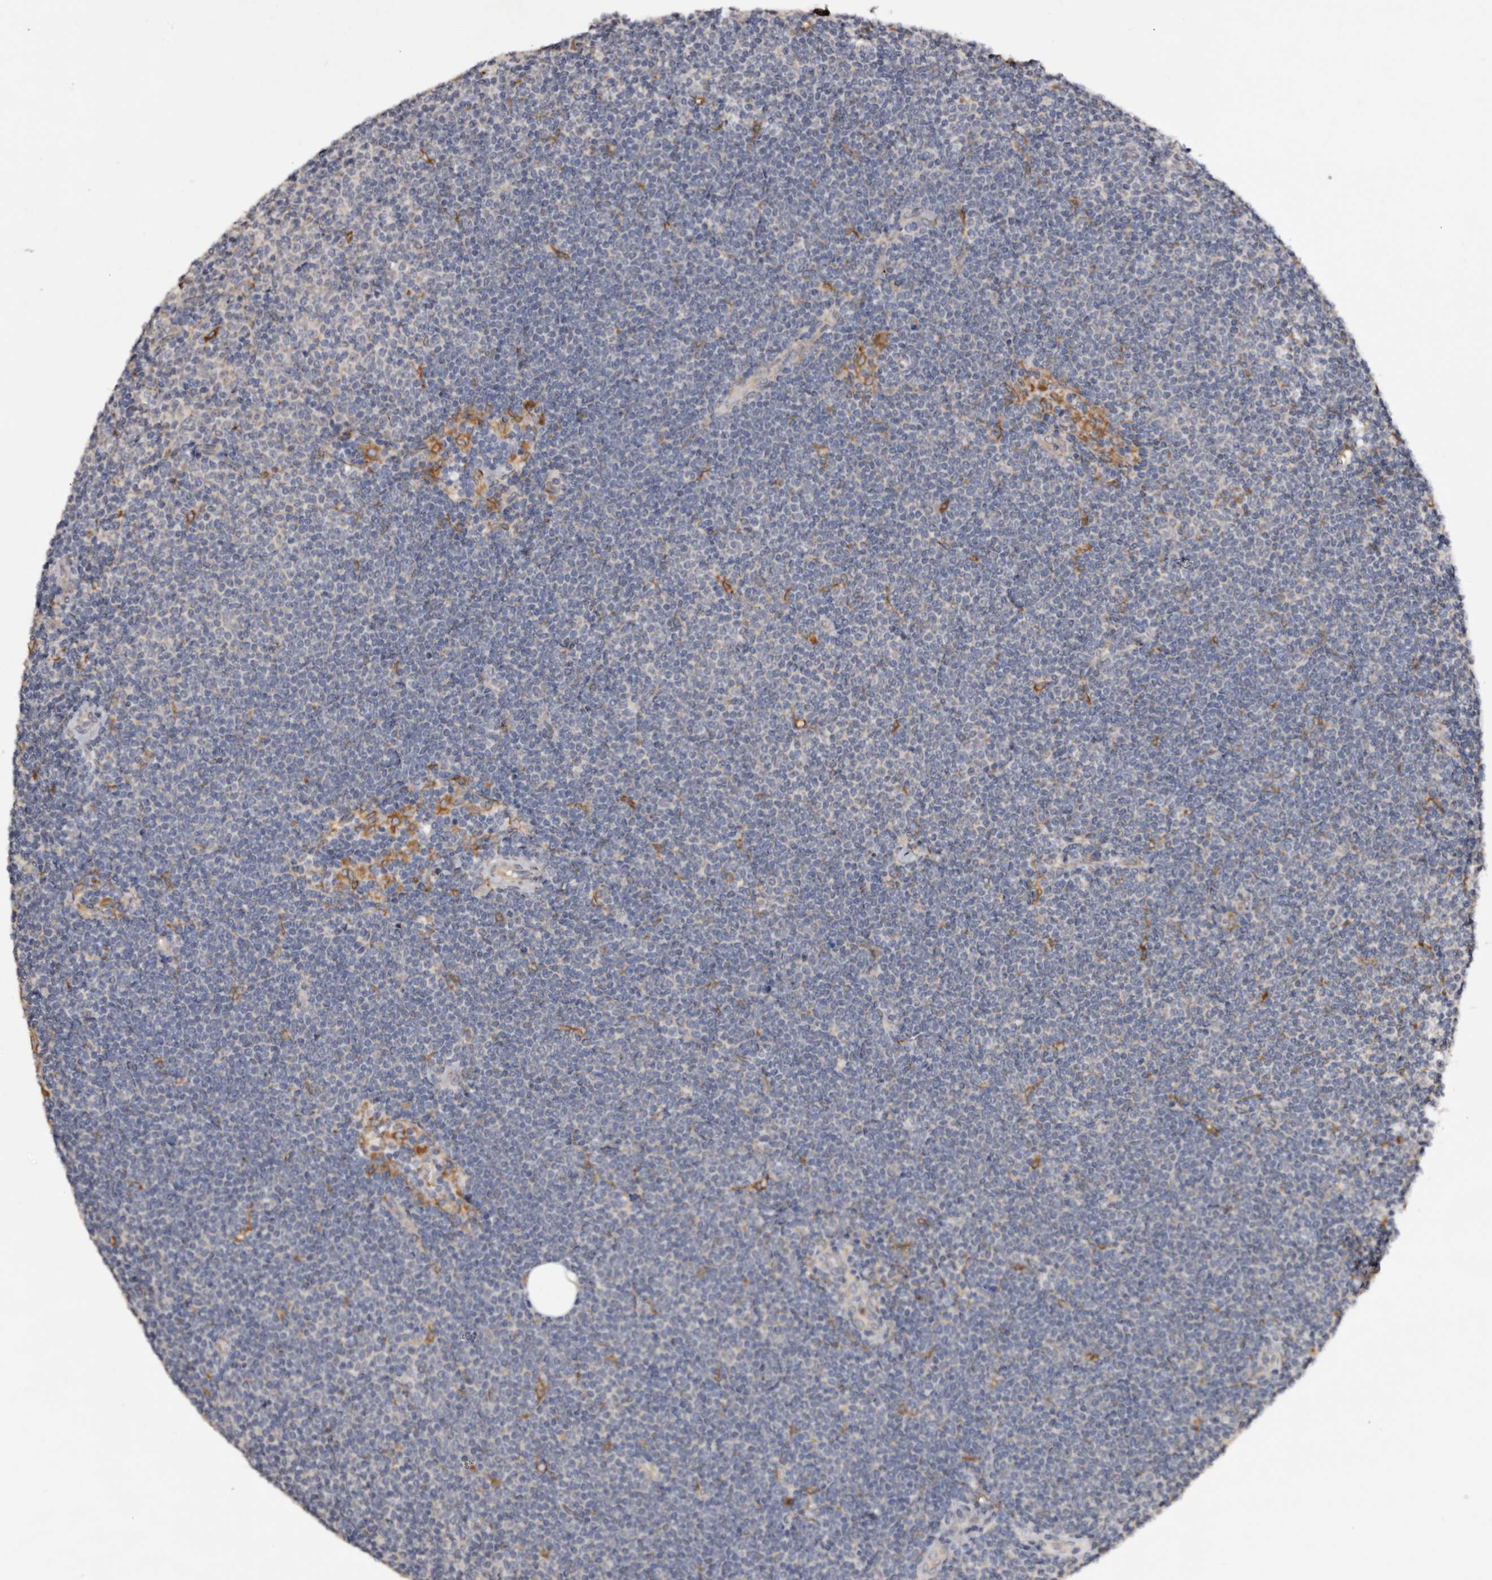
{"staining": {"intensity": "negative", "quantity": "none", "location": "none"}, "tissue": "lymphoma", "cell_type": "Tumor cells", "image_type": "cancer", "snomed": [{"axis": "morphology", "description": "Malignant lymphoma, non-Hodgkin's type, Low grade"}, {"axis": "topography", "description": "Lymph node"}], "caption": "High power microscopy image of an IHC image of low-grade malignant lymphoma, non-Hodgkin's type, revealing no significant staining in tumor cells.", "gene": "INKA2", "patient": {"sex": "female", "age": 53}}